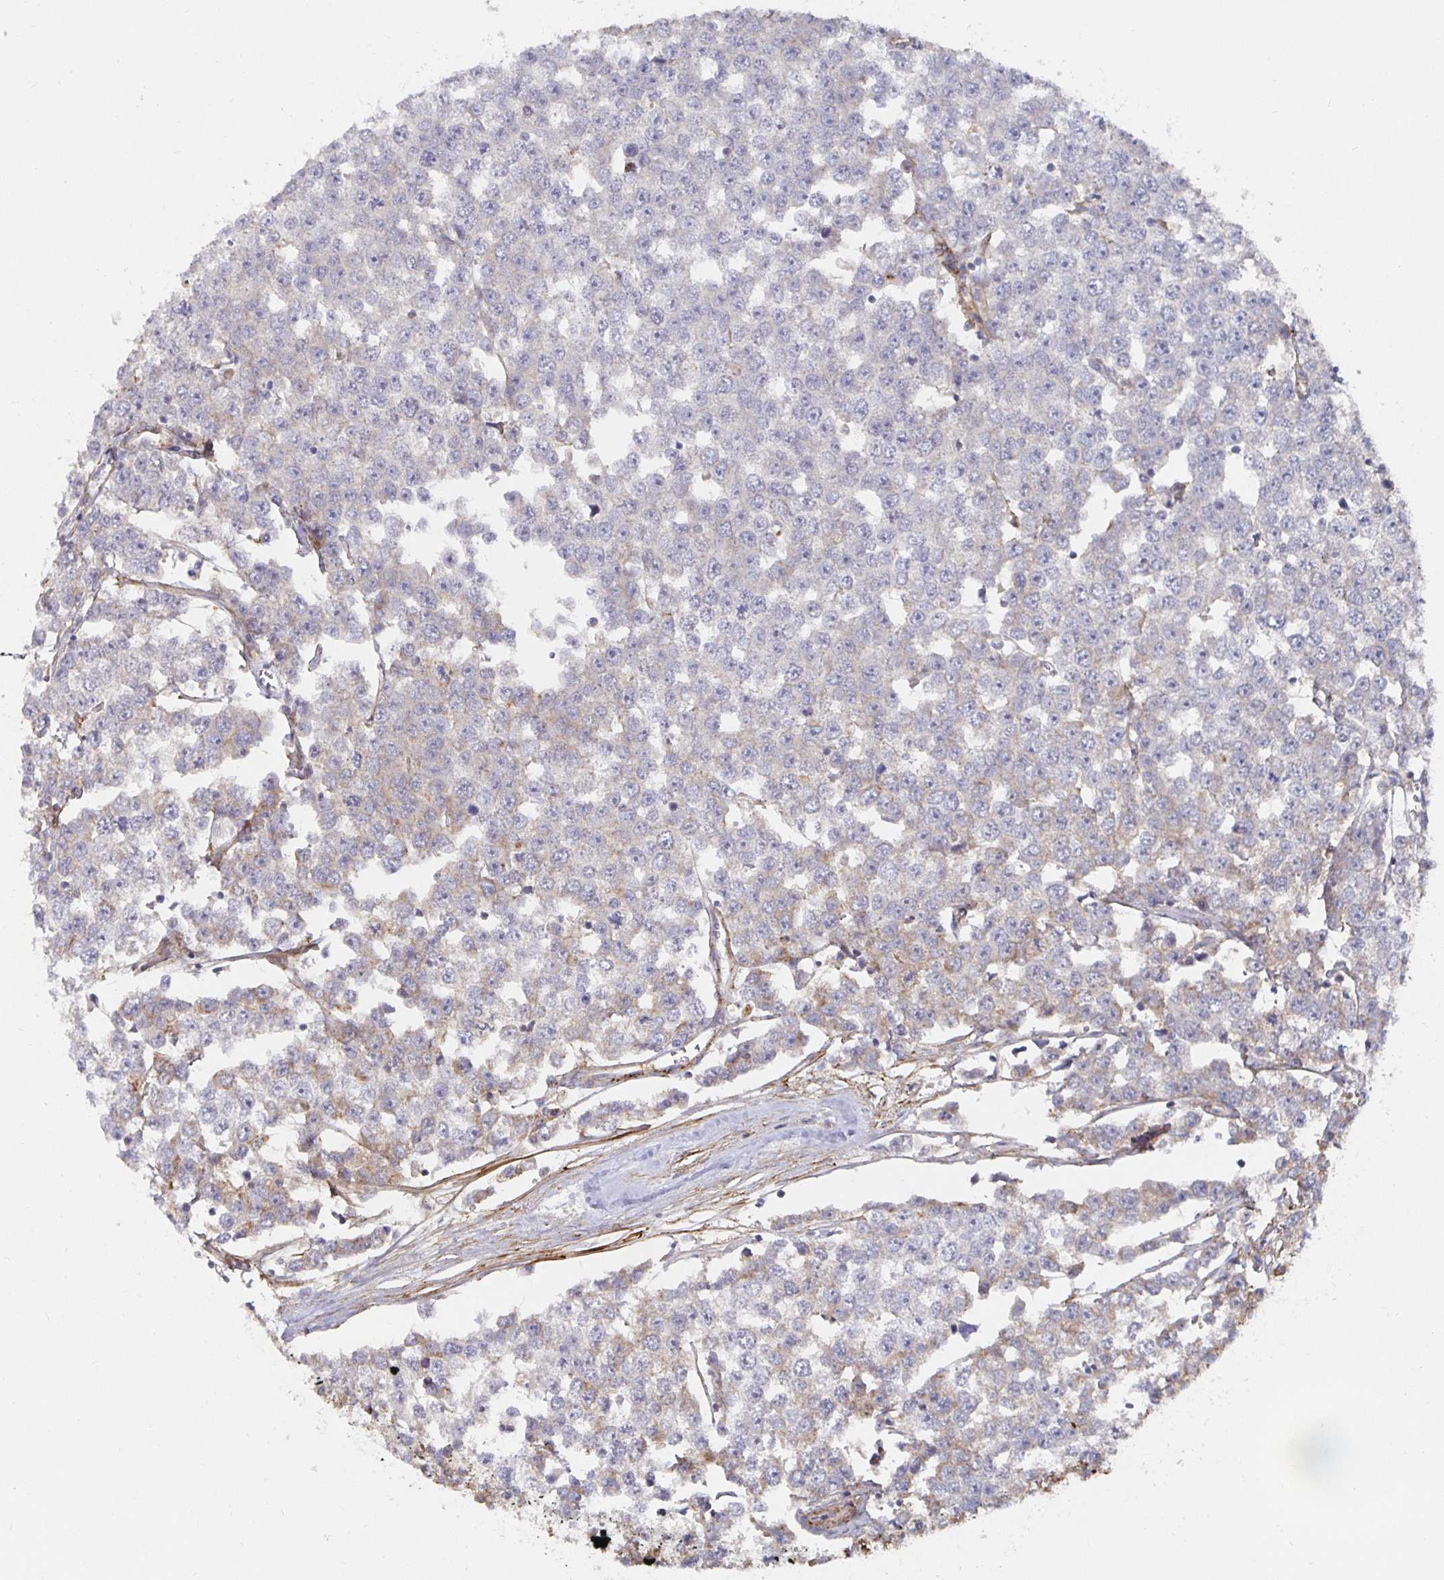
{"staining": {"intensity": "weak", "quantity": "25%-75%", "location": "cytoplasmic/membranous"}, "tissue": "testis cancer", "cell_type": "Tumor cells", "image_type": "cancer", "snomed": [{"axis": "morphology", "description": "Seminoma, NOS"}, {"axis": "morphology", "description": "Carcinoma, Embryonal, NOS"}, {"axis": "topography", "description": "Testis"}], "caption": "Testis embryonal carcinoma stained with DAB (3,3'-diaminobenzidine) IHC reveals low levels of weak cytoplasmic/membranous expression in about 25%-75% of tumor cells. (DAB = brown stain, brightfield microscopy at high magnification).", "gene": "GJA4", "patient": {"sex": "male", "age": 52}}